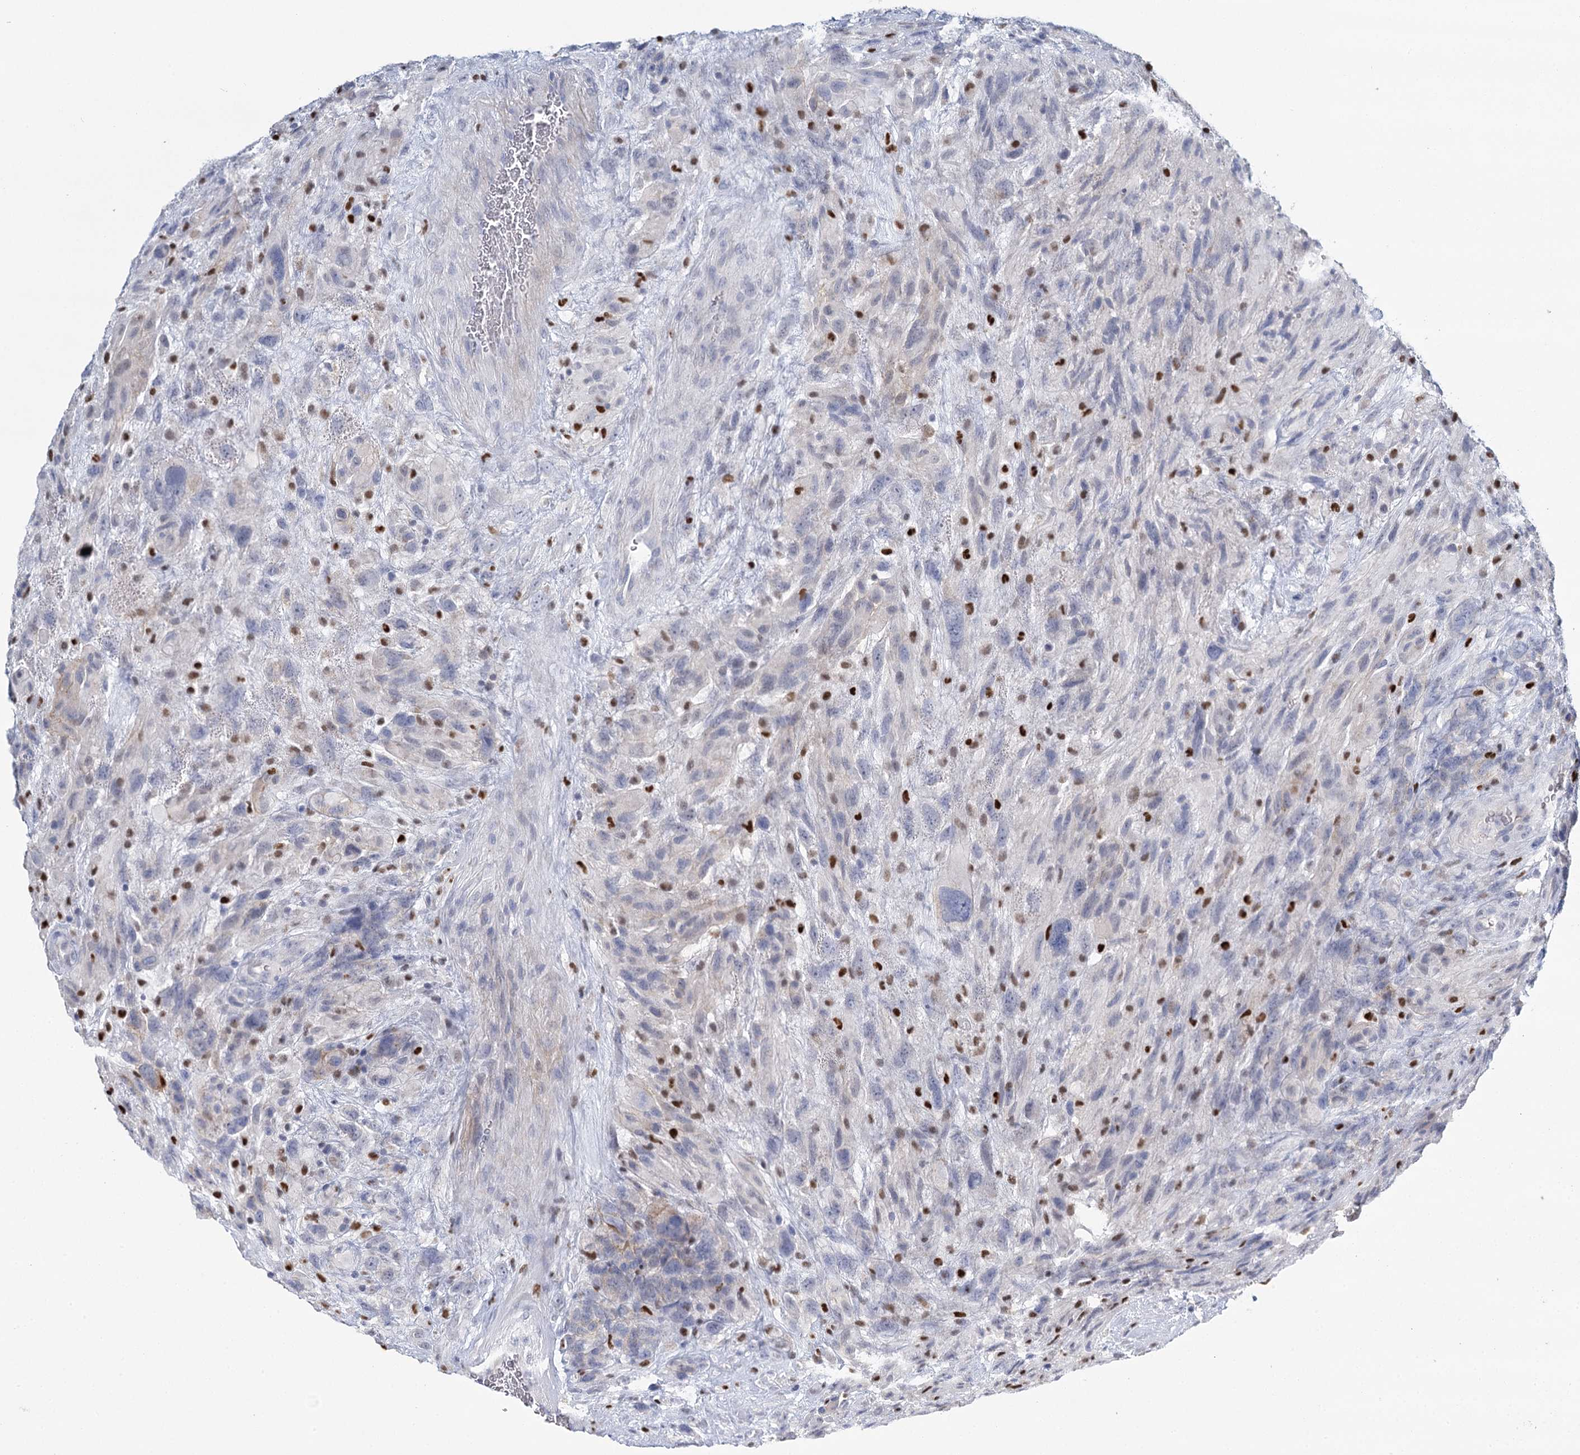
{"staining": {"intensity": "negative", "quantity": "none", "location": "none"}, "tissue": "glioma", "cell_type": "Tumor cells", "image_type": "cancer", "snomed": [{"axis": "morphology", "description": "Glioma, malignant, High grade"}, {"axis": "topography", "description": "Brain"}], "caption": "A photomicrograph of malignant high-grade glioma stained for a protein exhibits no brown staining in tumor cells.", "gene": "IGSF3", "patient": {"sex": "male", "age": 61}}